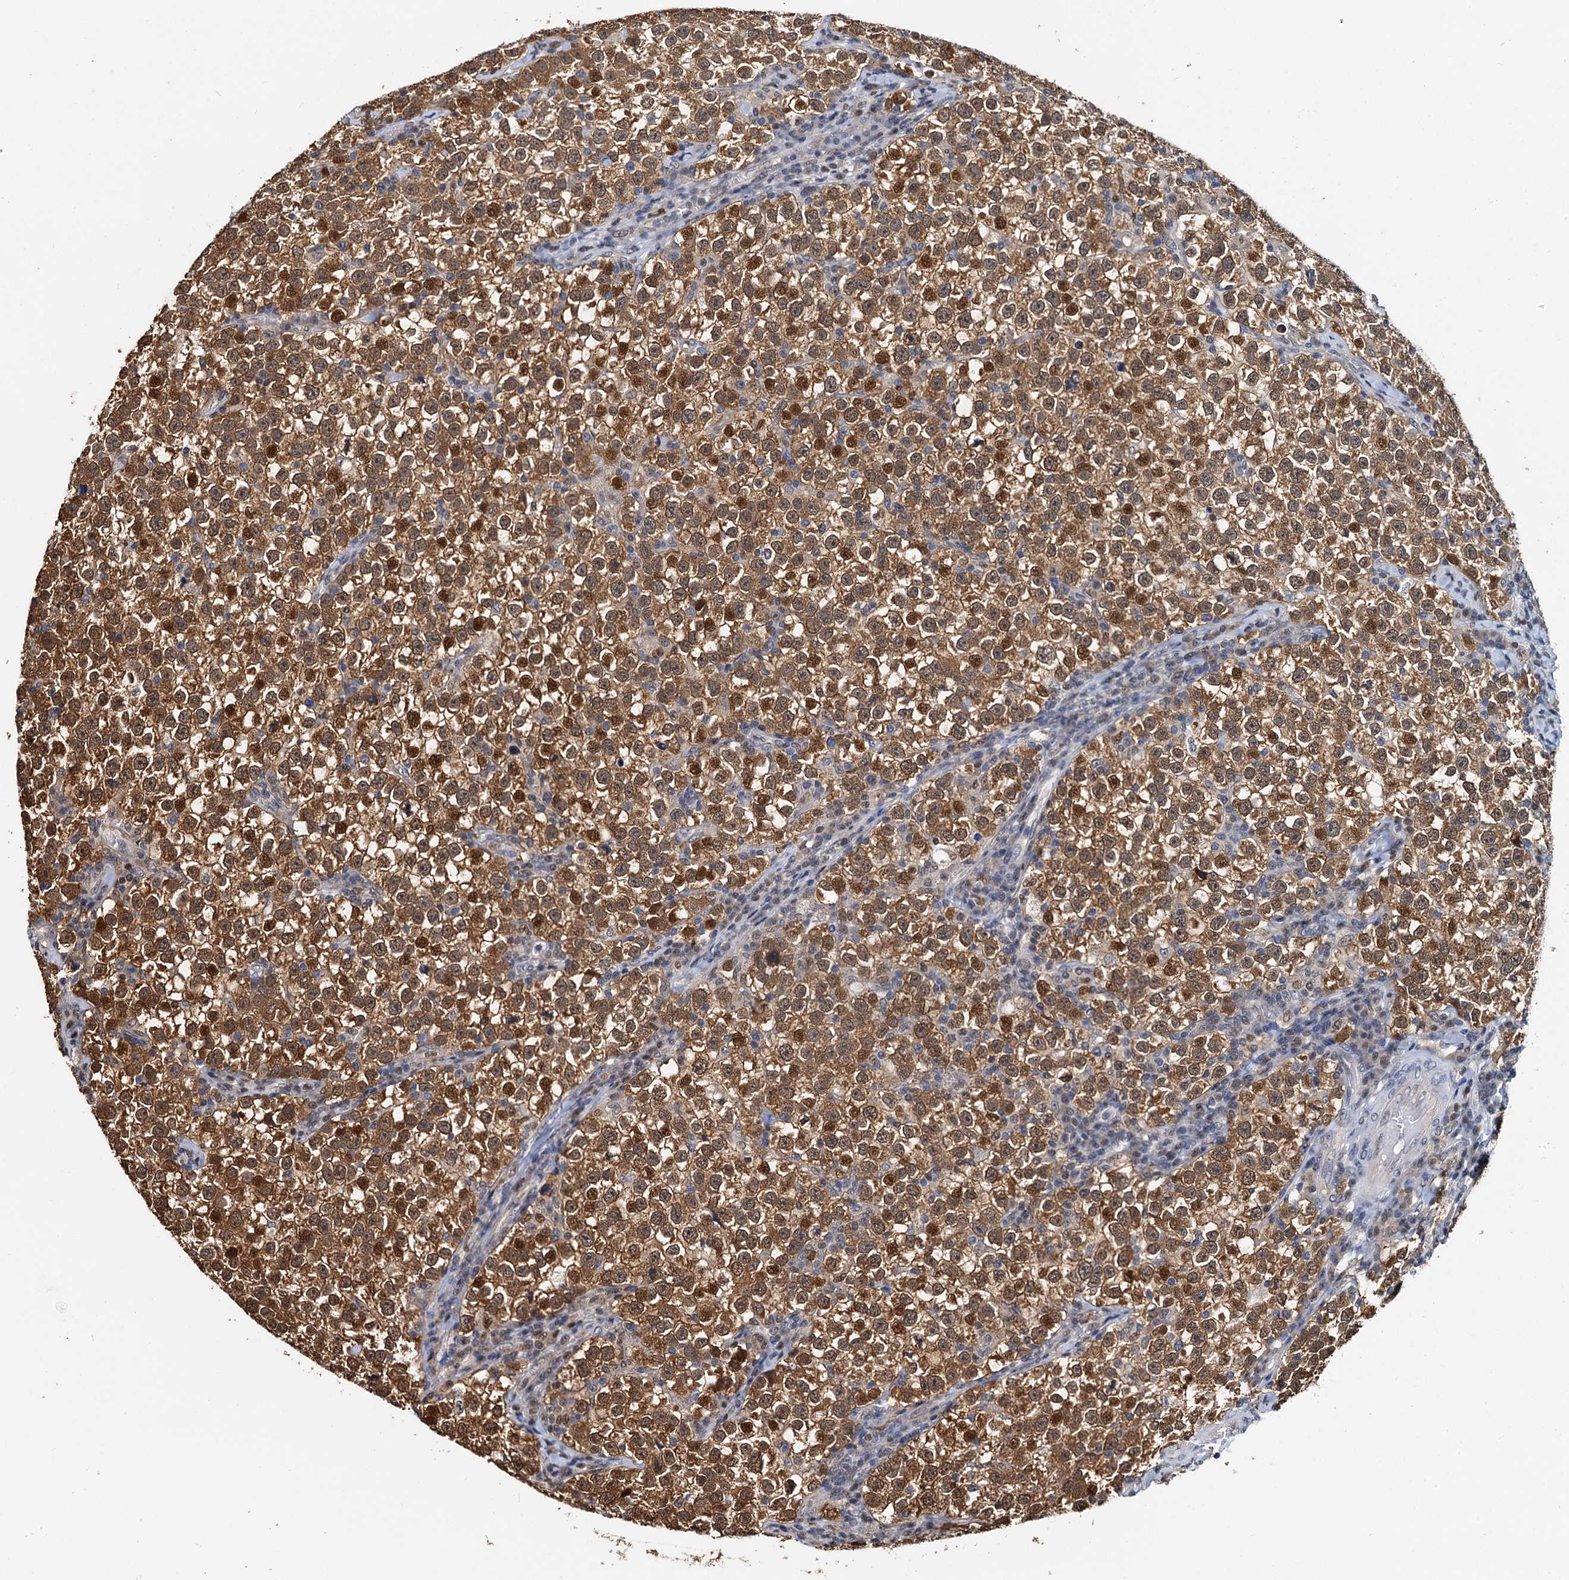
{"staining": {"intensity": "strong", "quantity": ">75%", "location": "cytoplasmic/membranous,nuclear"}, "tissue": "testis cancer", "cell_type": "Tumor cells", "image_type": "cancer", "snomed": [{"axis": "morphology", "description": "Normal tissue, NOS"}, {"axis": "morphology", "description": "Seminoma, NOS"}, {"axis": "topography", "description": "Testis"}], "caption": "This is an image of IHC staining of testis seminoma, which shows strong expression in the cytoplasmic/membranous and nuclear of tumor cells.", "gene": "PTGES3", "patient": {"sex": "male", "age": 43}}